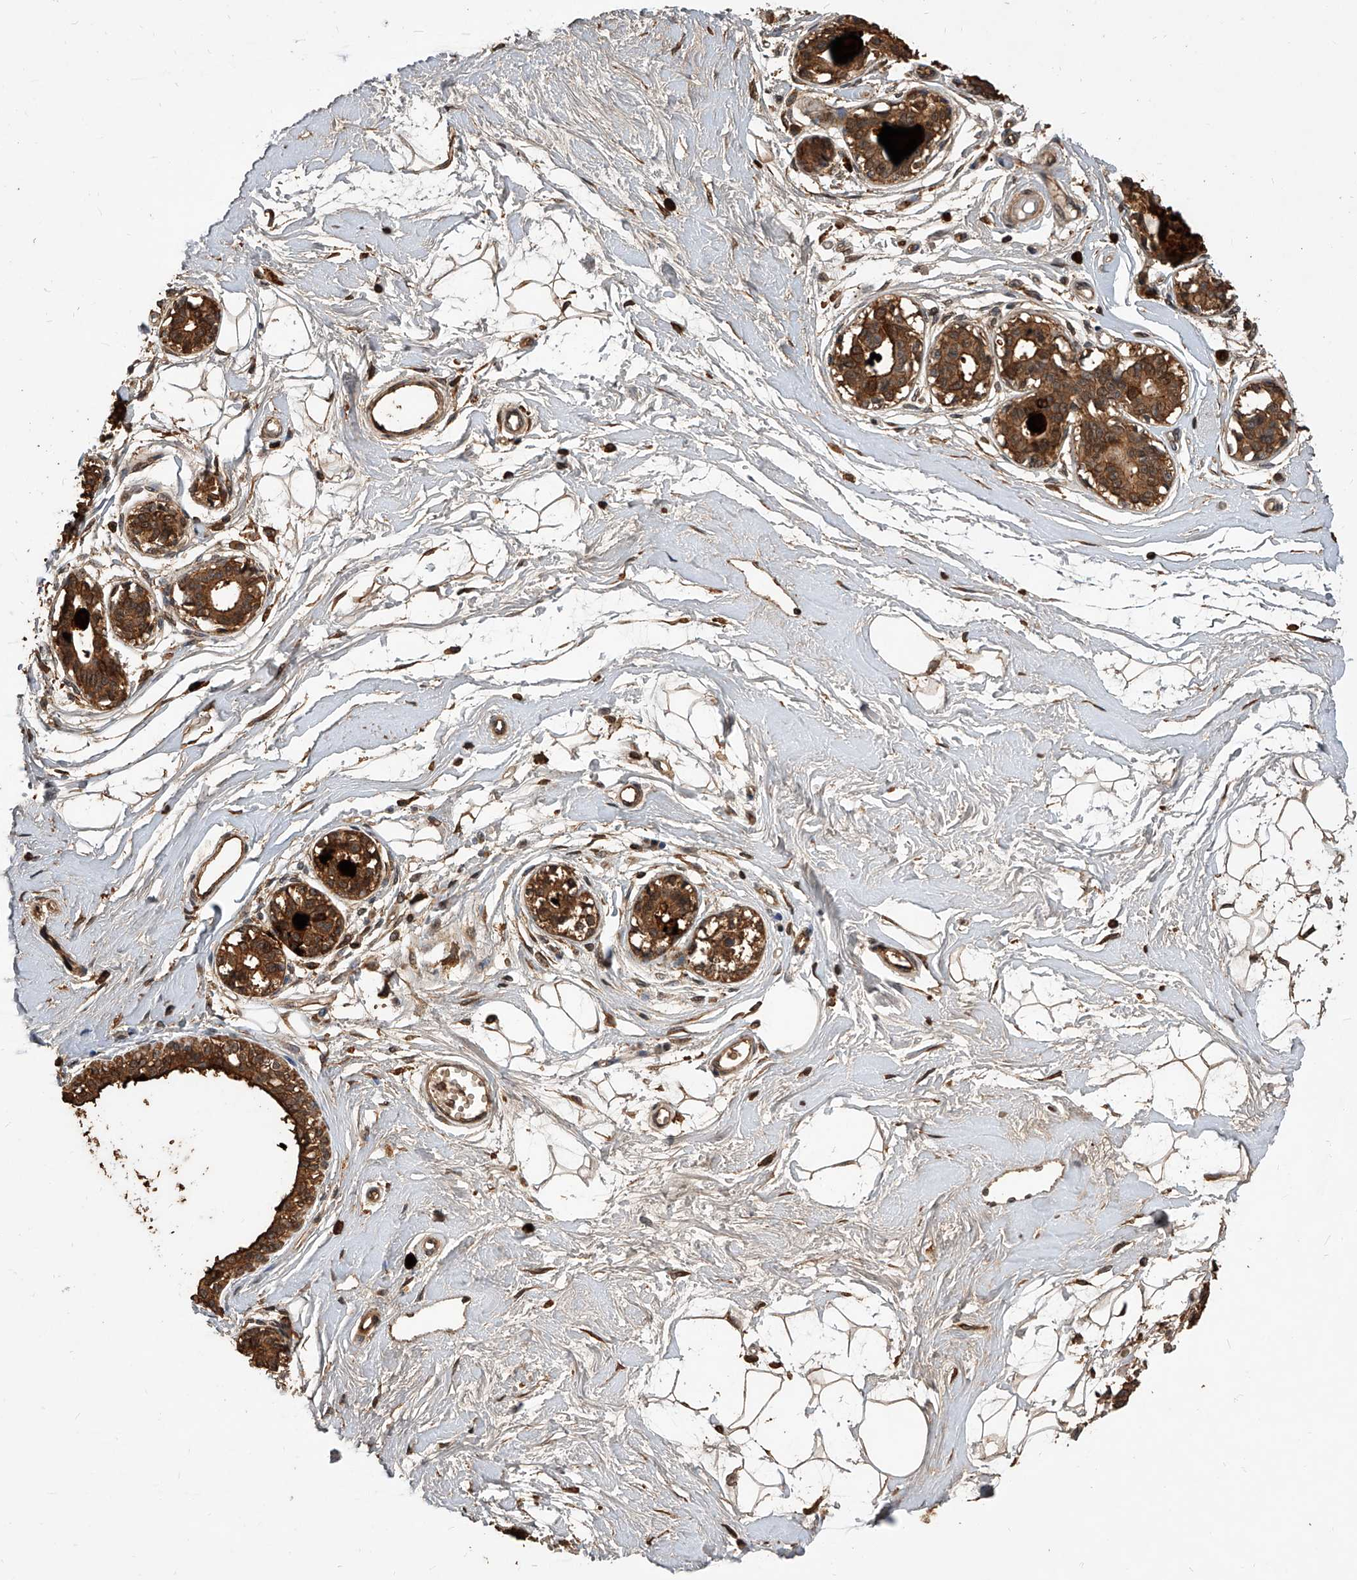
{"staining": {"intensity": "moderate", "quantity": ">75%", "location": "cytoplasmic/membranous"}, "tissue": "breast", "cell_type": "Adipocytes", "image_type": "normal", "snomed": [{"axis": "morphology", "description": "Normal tissue, NOS"}, {"axis": "topography", "description": "Breast"}], "caption": "High-power microscopy captured an IHC micrograph of benign breast, revealing moderate cytoplasmic/membranous expression in approximately >75% of adipocytes. Using DAB (3,3'-diaminobenzidine) (brown) and hematoxylin (blue) stains, captured at high magnification using brightfield microscopy.", "gene": "CFAP410", "patient": {"sex": "female", "age": 45}}